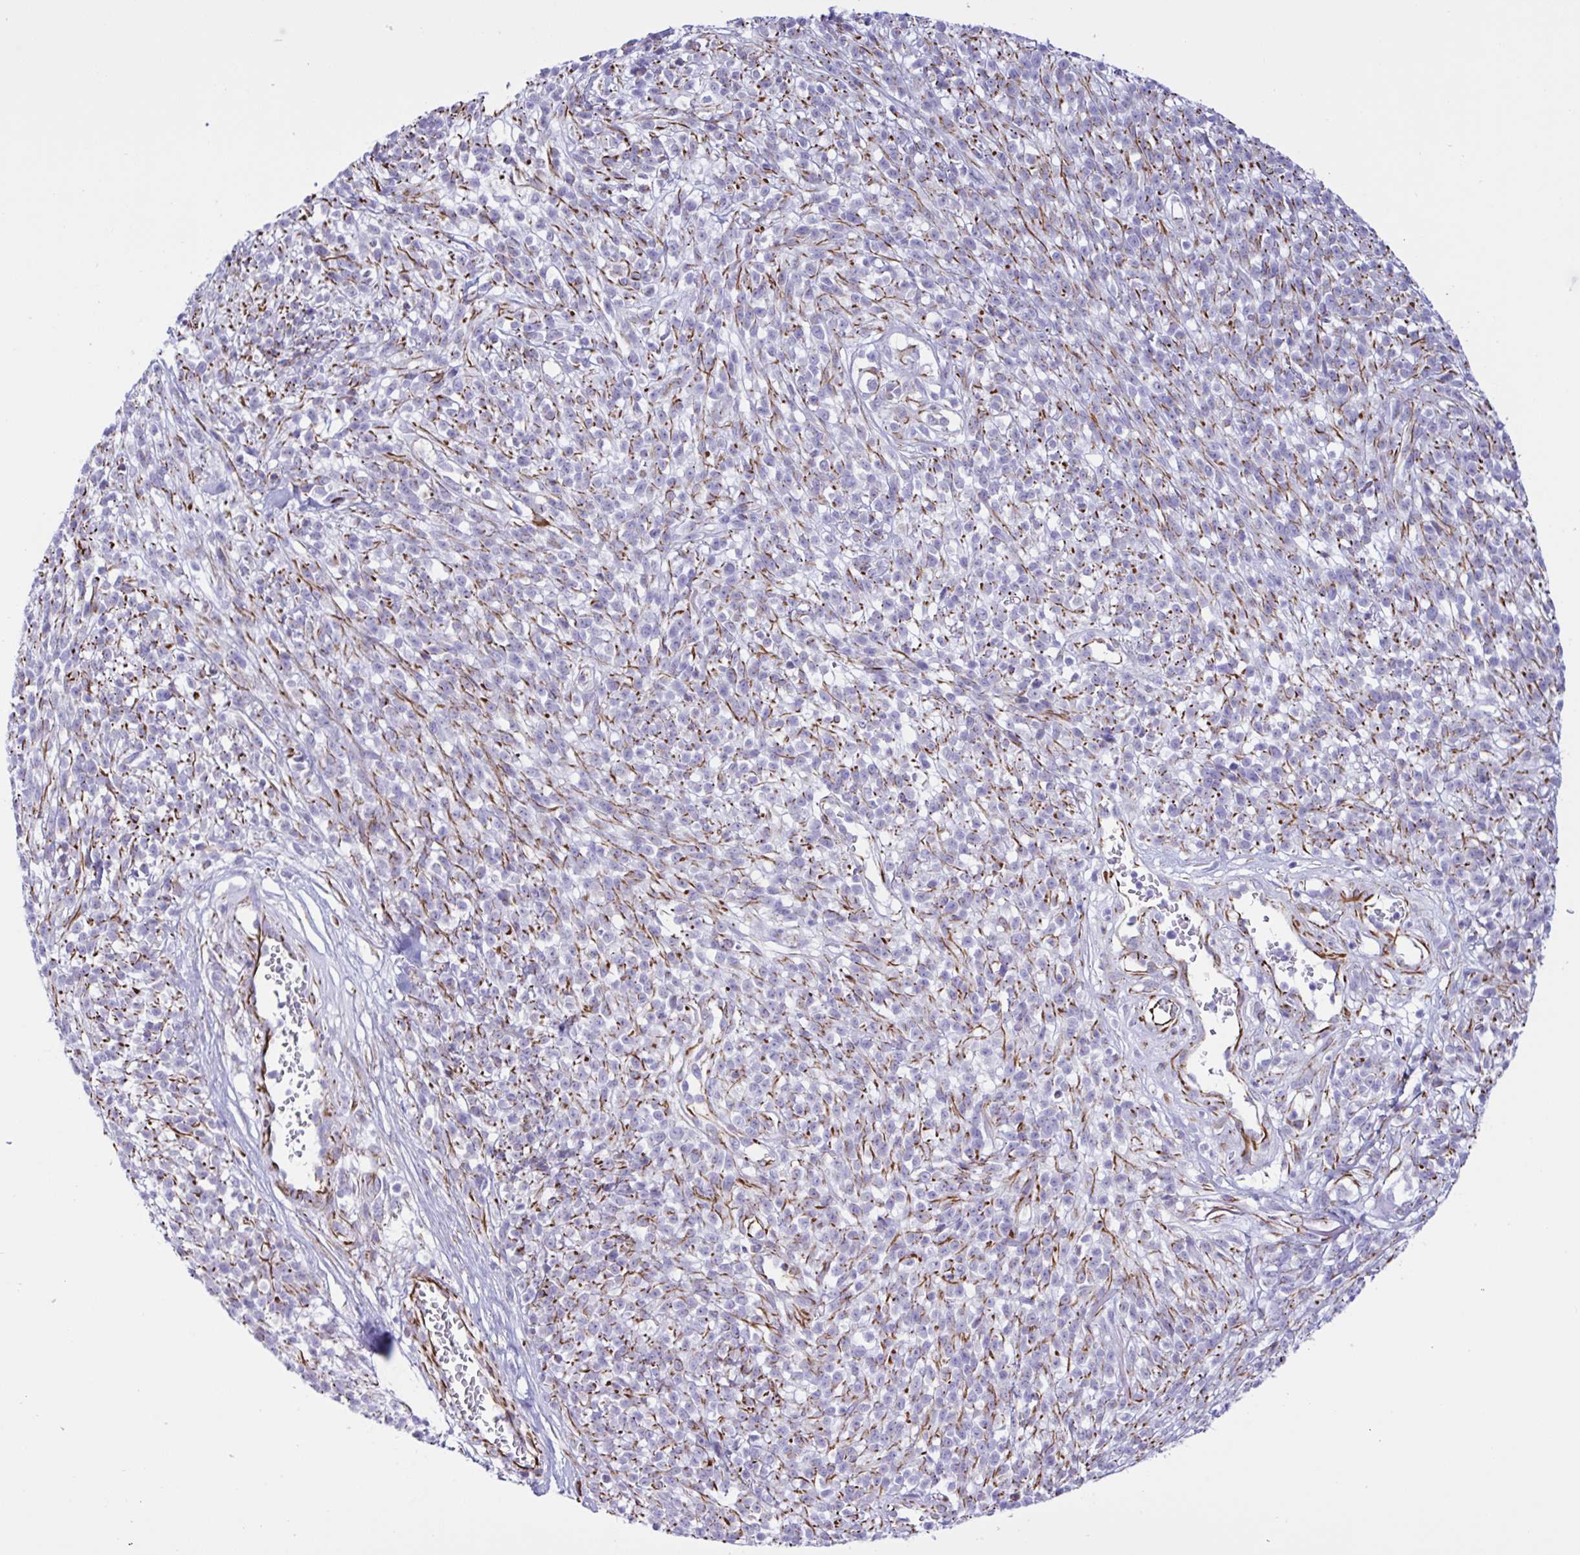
{"staining": {"intensity": "negative", "quantity": "none", "location": "none"}, "tissue": "melanoma", "cell_type": "Tumor cells", "image_type": "cancer", "snomed": [{"axis": "morphology", "description": "Malignant melanoma, NOS"}, {"axis": "topography", "description": "Skin"}, {"axis": "topography", "description": "Skin of trunk"}], "caption": "Tumor cells show no significant positivity in melanoma.", "gene": "SMAD5", "patient": {"sex": "male", "age": 74}}